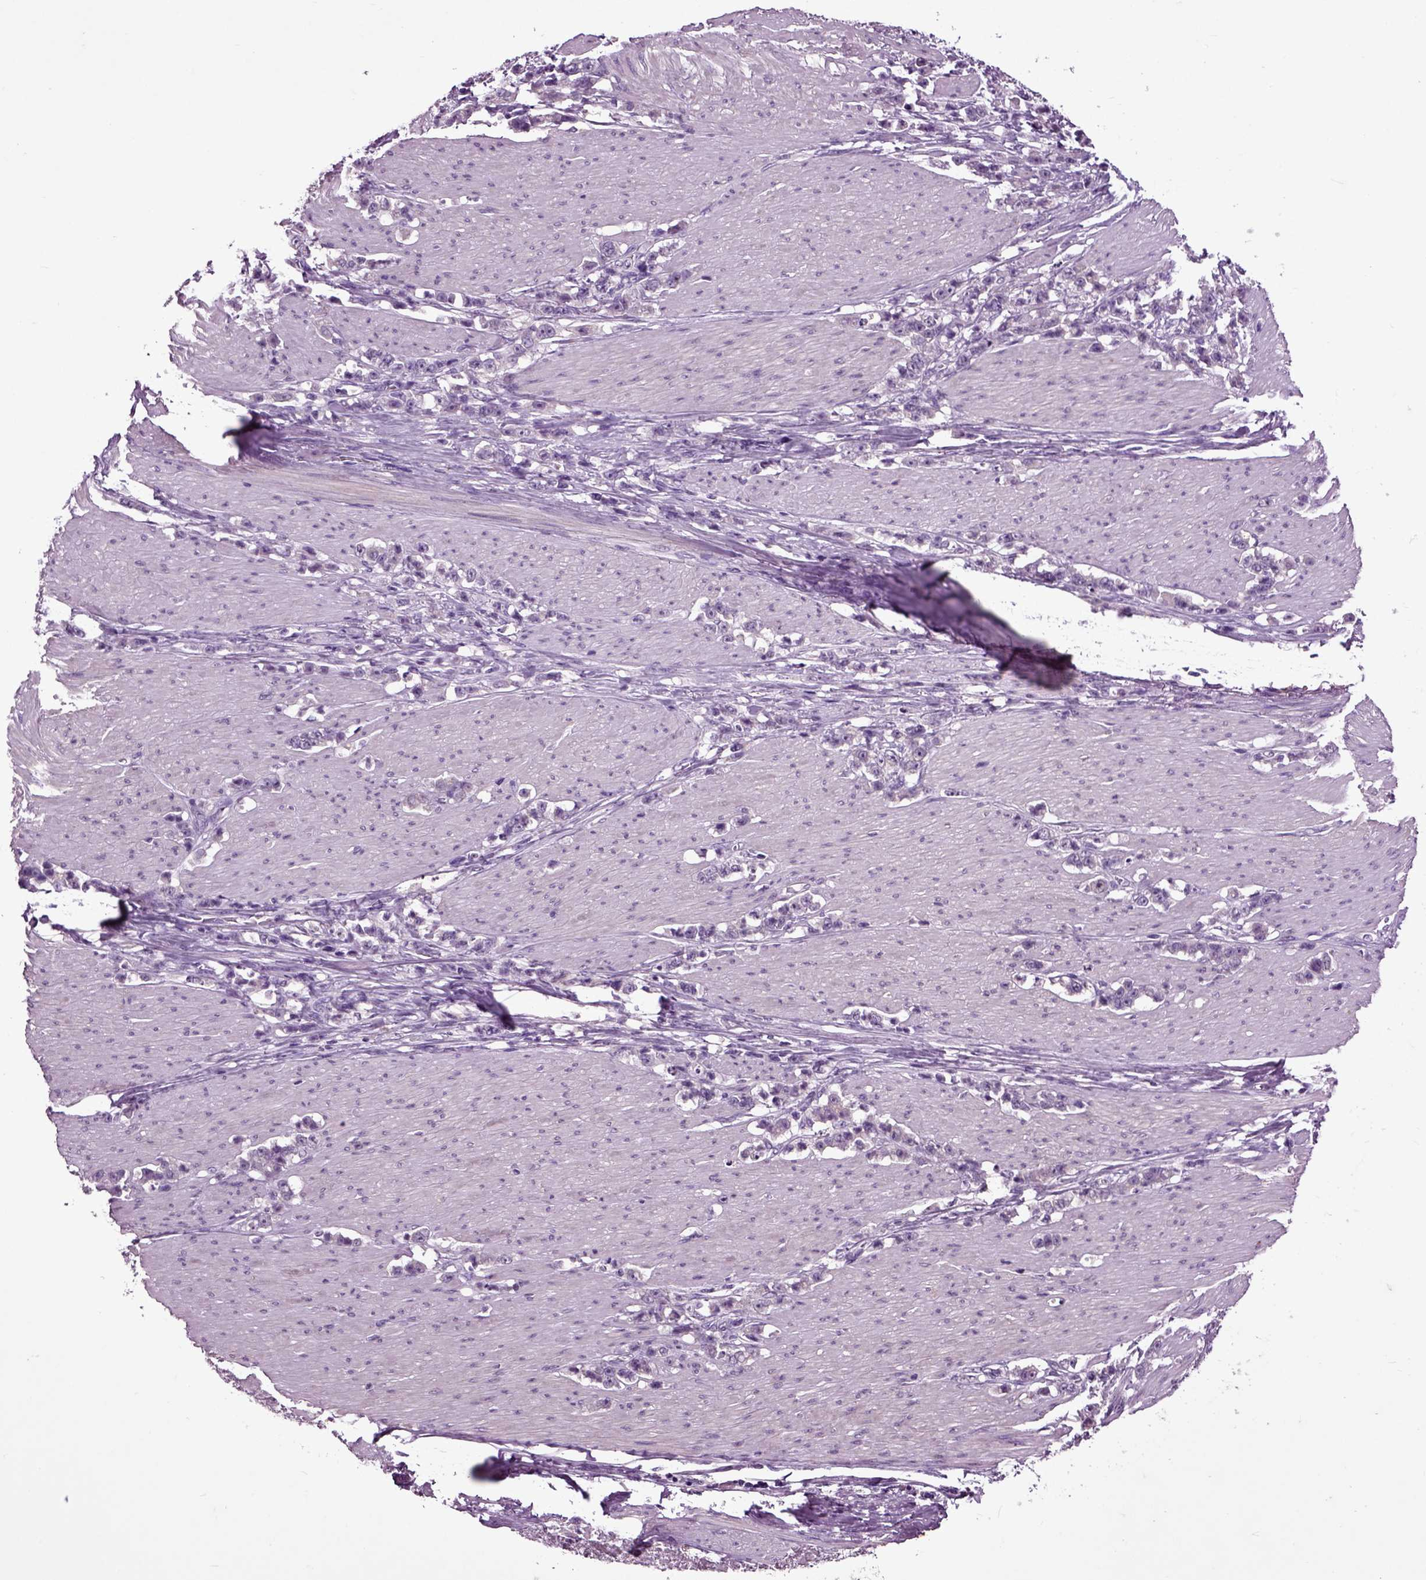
{"staining": {"intensity": "negative", "quantity": "none", "location": "none"}, "tissue": "stomach cancer", "cell_type": "Tumor cells", "image_type": "cancer", "snomed": [{"axis": "morphology", "description": "Adenocarcinoma, NOS"}, {"axis": "topography", "description": "Stomach, lower"}], "caption": "Stomach adenocarcinoma was stained to show a protein in brown. There is no significant staining in tumor cells. (DAB (3,3'-diaminobenzidine) IHC with hematoxylin counter stain).", "gene": "CRHR1", "patient": {"sex": "male", "age": 88}}